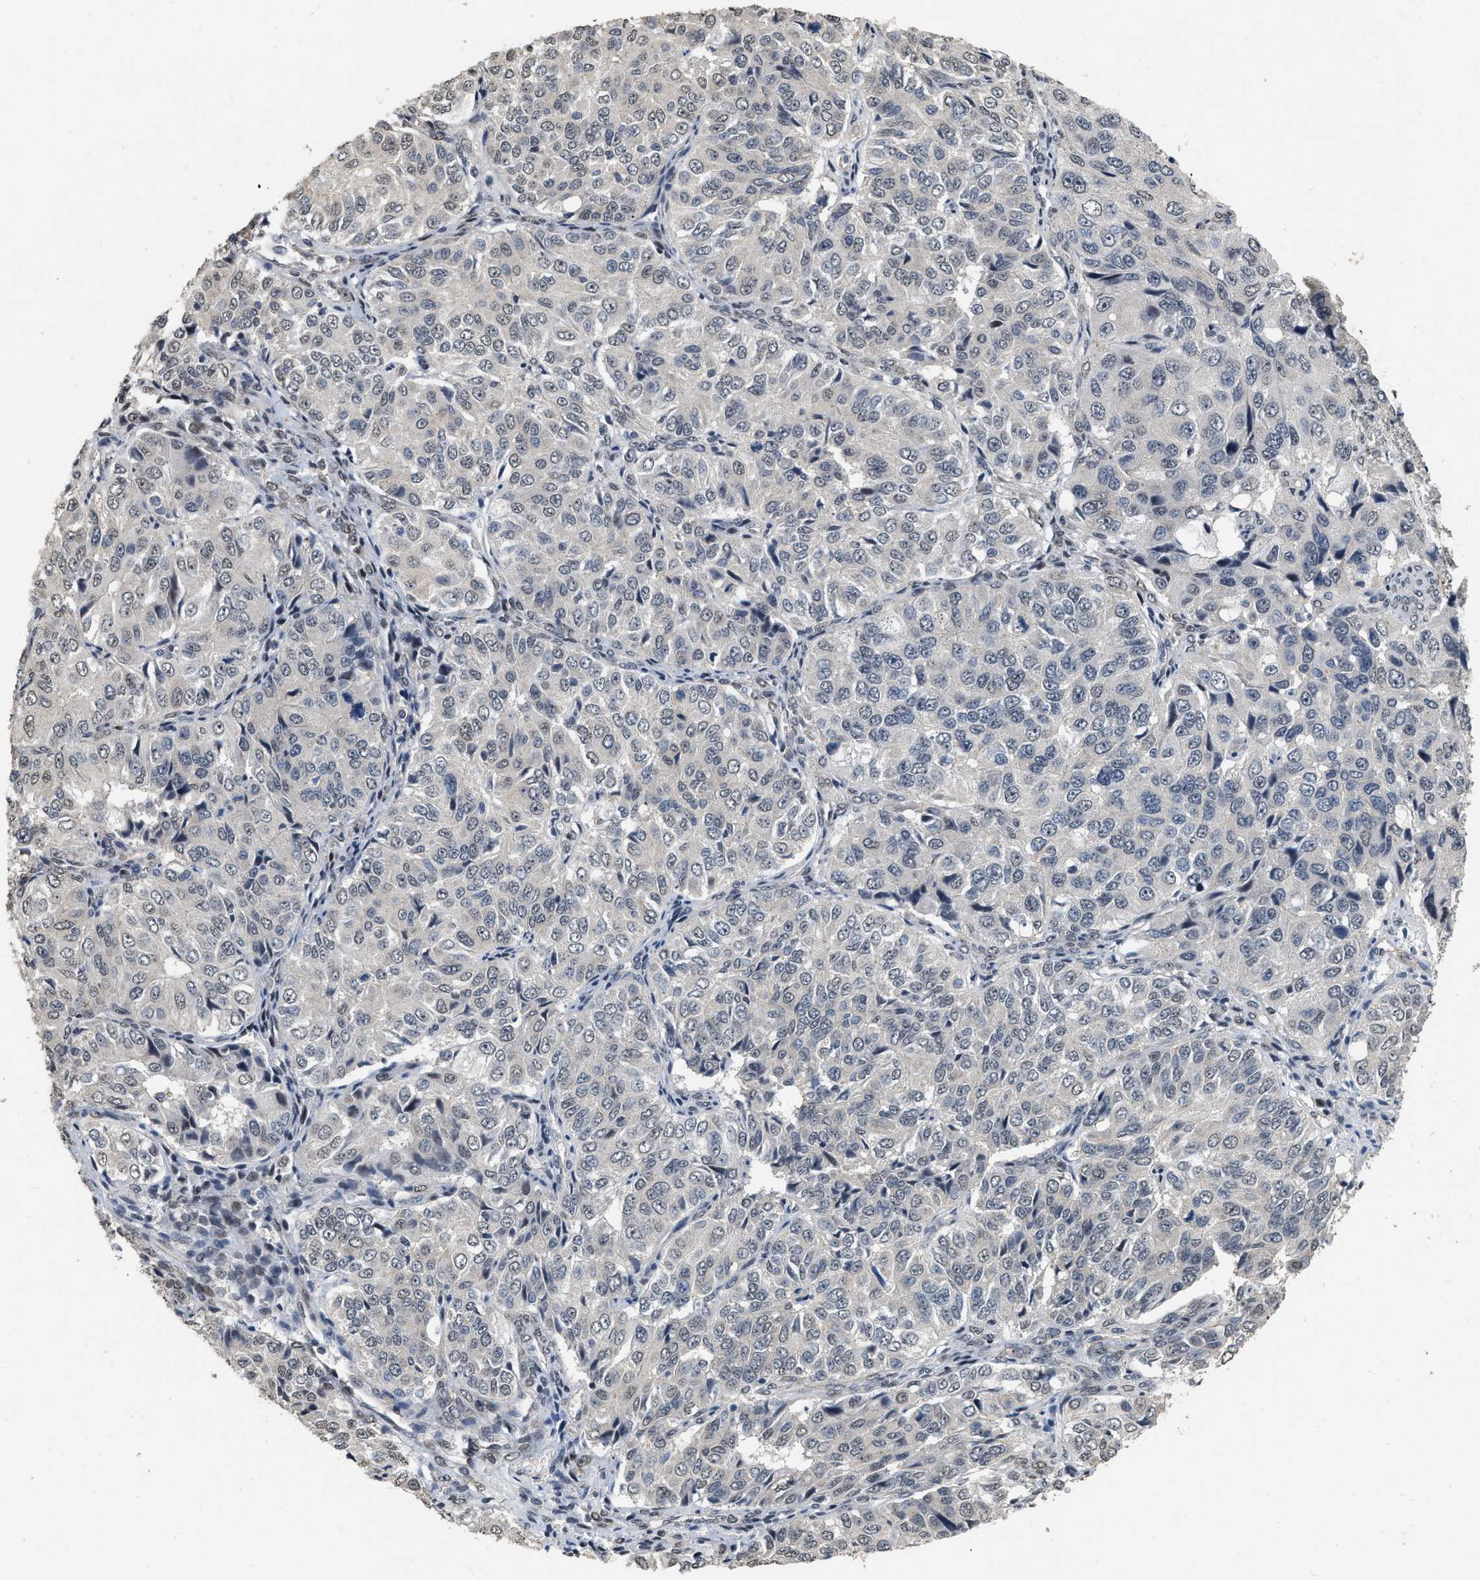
{"staining": {"intensity": "weak", "quantity": "<25%", "location": "nuclear"}, "tissue": "ovarian cancer", "cell_type": "Tumor cells", "image_type": "cancer", "snomed": [{"axis": "morphology", "description": "Carcinoma, endometroid"}, {"axis": "topography", "description": "Ovary"}], "caption": "Micrograph shows no significant protein staining in tumor cells of endometroid carcinoma (ovarian).", "gene": "RUVBL1", "patient": {"sex": "female", "age": 51}}